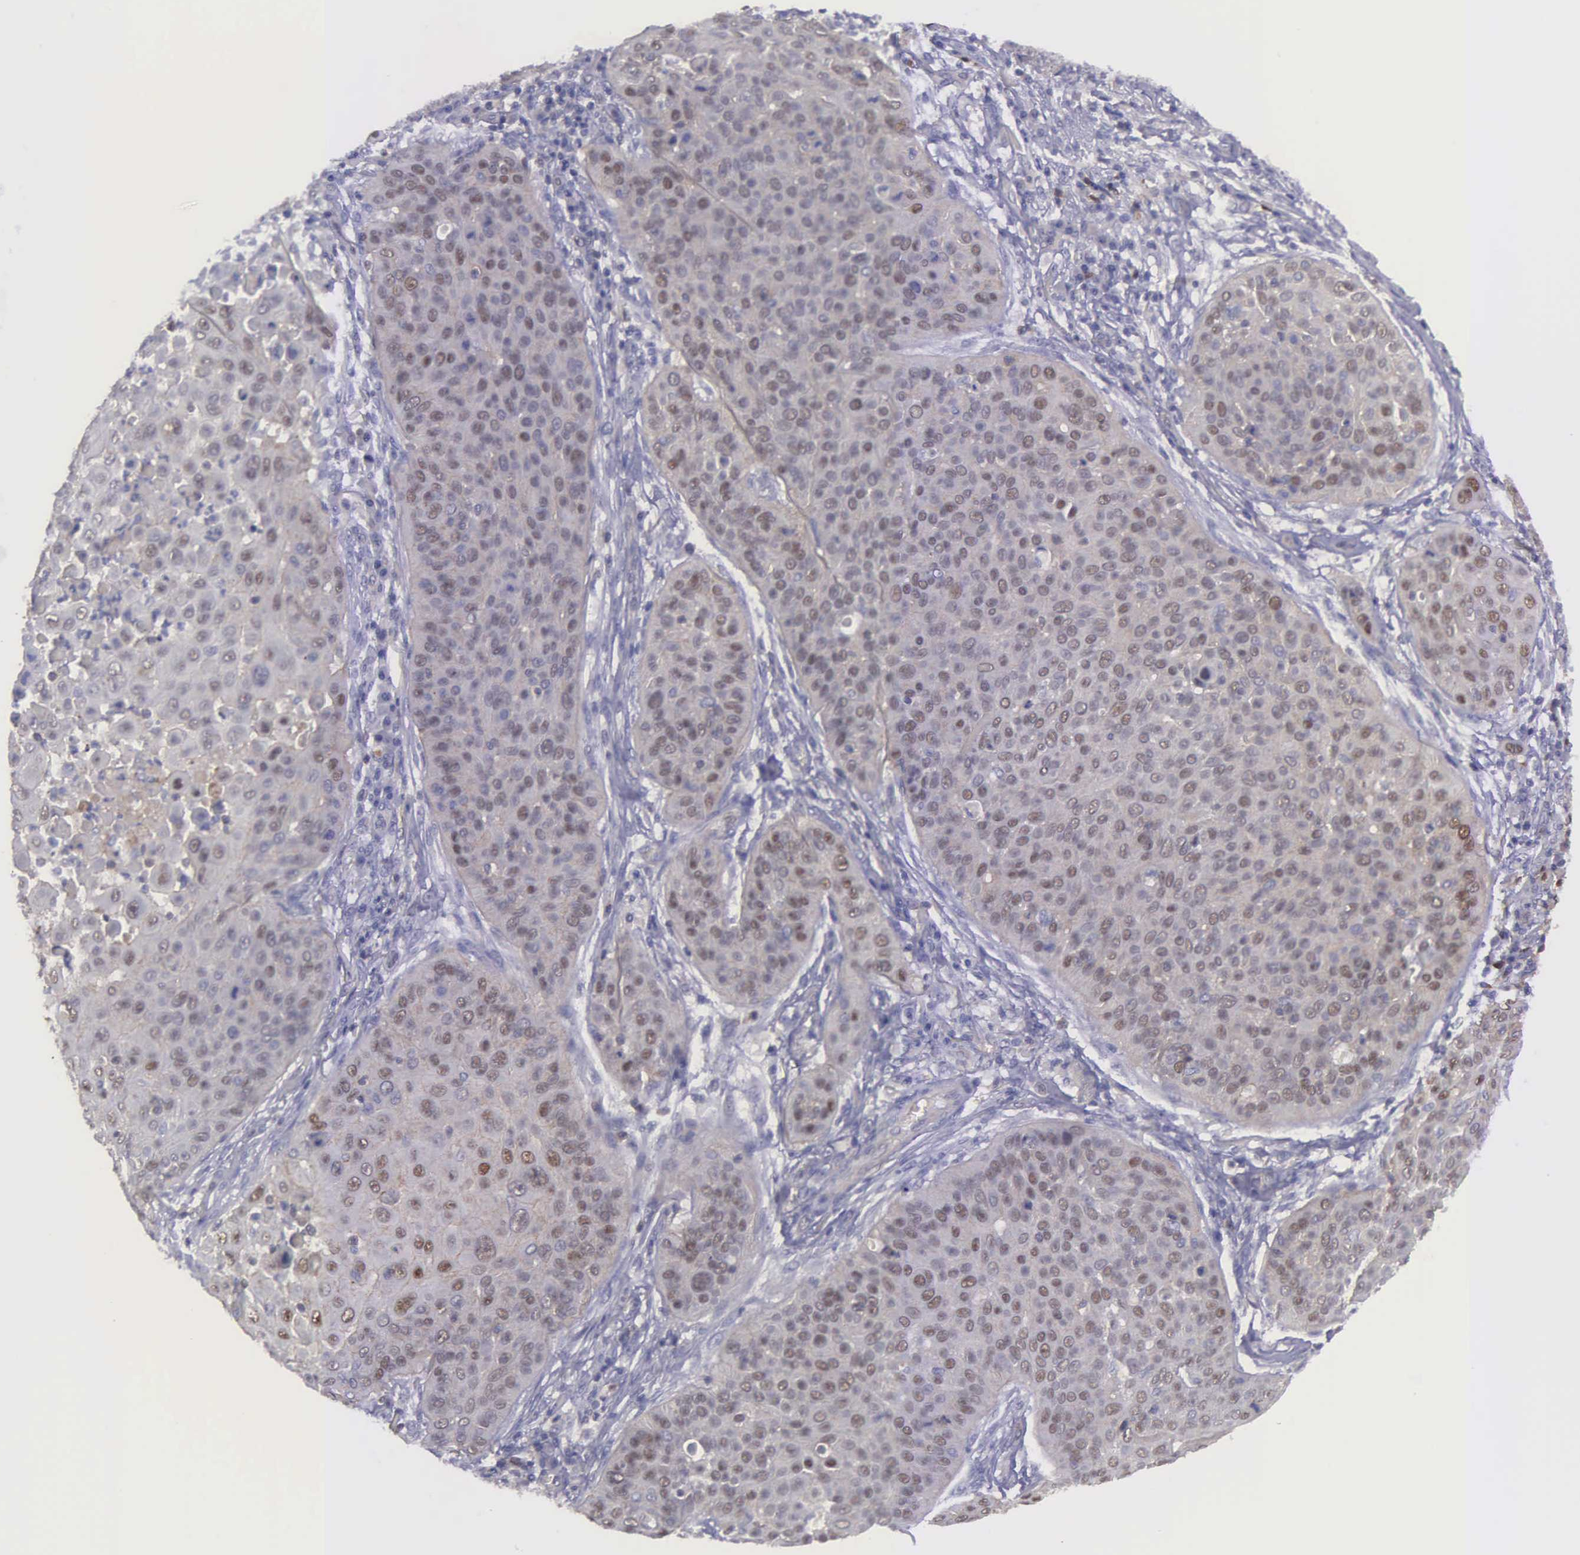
{"staining": {"intensity": "negative", "quantity": "none", "location": "none"}, "tissue": "skin cancer", "cell_type": "Tumor cells", "image_type": "cancer", "snomed": [{"axis": "morphology", "description": "Squamous cell carcinoma, NOS"}, {"axis": "topography", "description": "Skin"}], "caption": "High power microscopy histopathology image of an immunohistochemistry micrograph of squamous cell carcinoma (skin), revealing no significant positivity in tumor cells.", "gene": "MICAL3", "patient": {"sex": "male", "age": 82}}